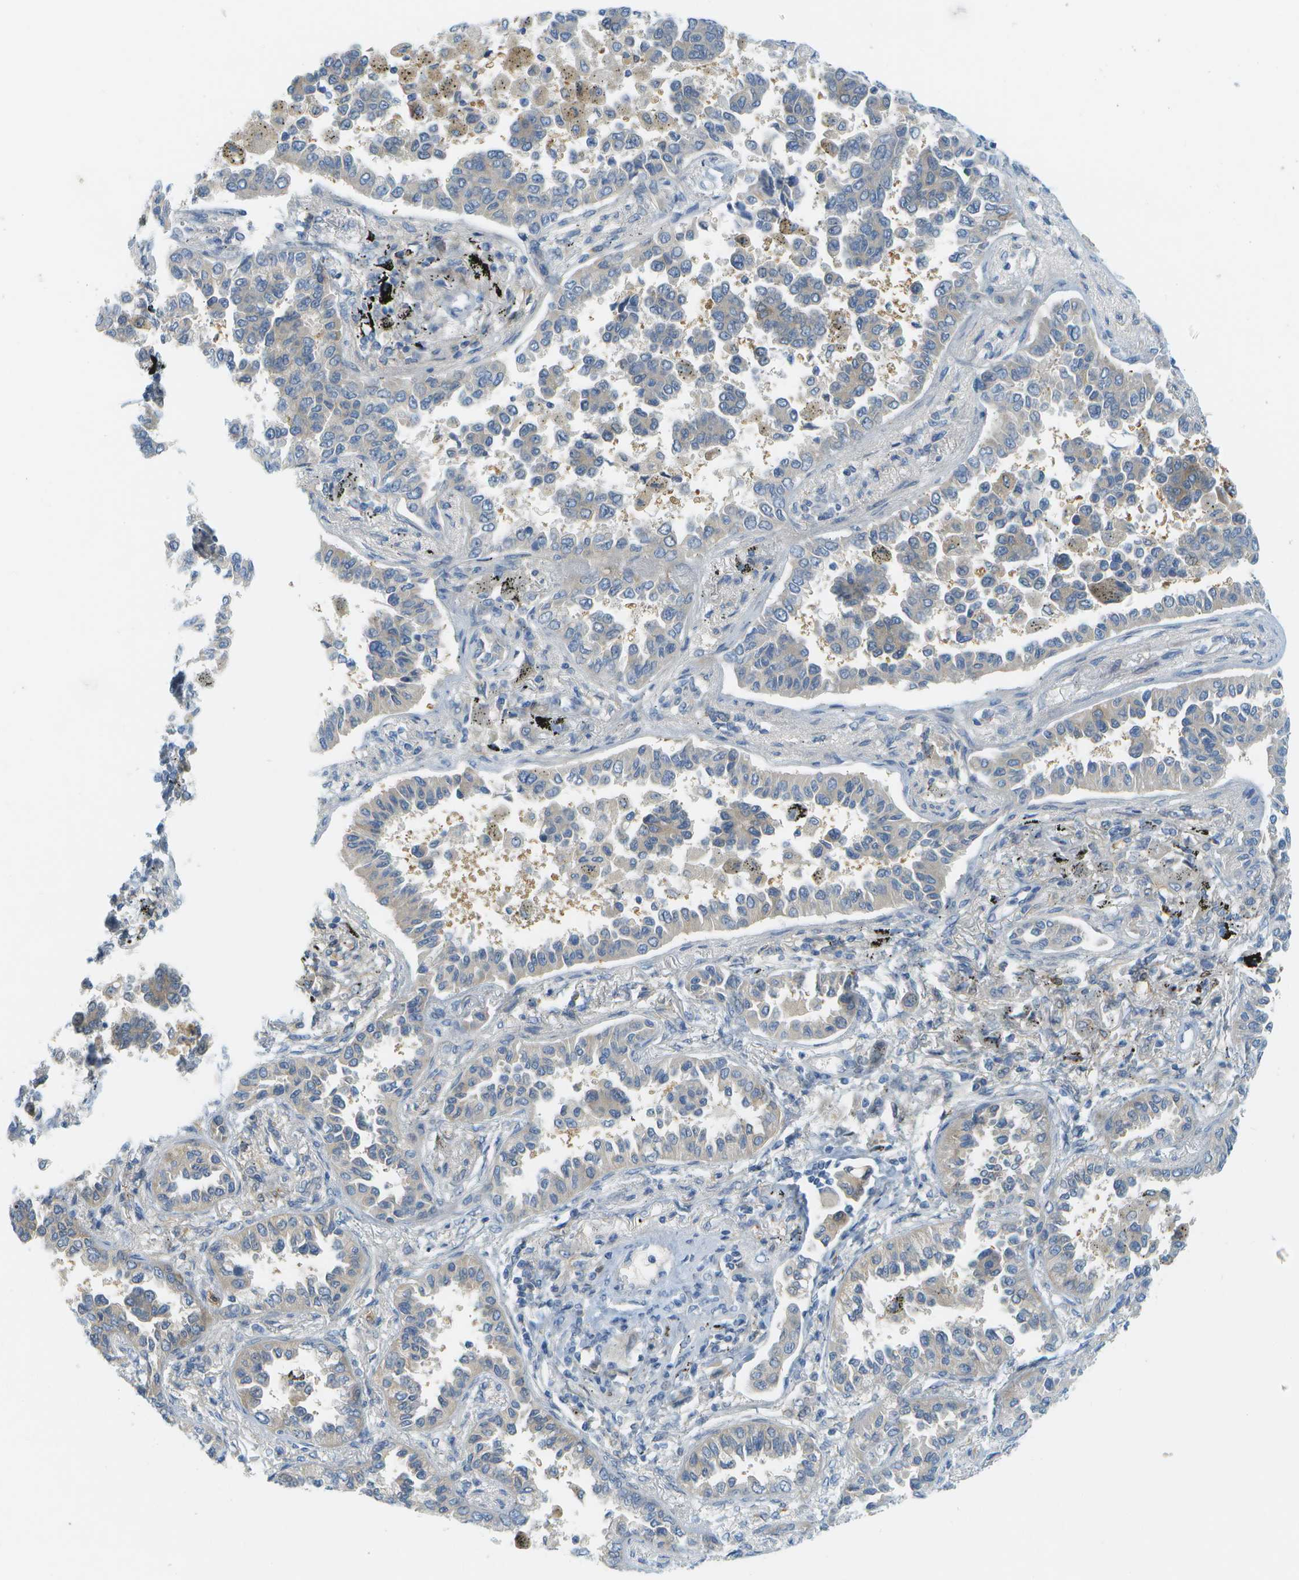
{"staining": {"intensity": "negative", "quantity": "none", "location": "none"}, "tissue": "lung cancer", "cell_type": "Tumor cells", "image_type": "cancer", "snomed": [{"axis": "morphology", "description": "Normal tissue, NOS"}, {"axis": "morphology", "description": "Adenocarcinoma, NOS"}, {"axis": "topography", "description": "Lung"}], "caption": "Protein analysis of lung cancer shows no significant expression in tumor cells.", "gene": "CUL9", "patient": {"sex": "male", "age": 59}}